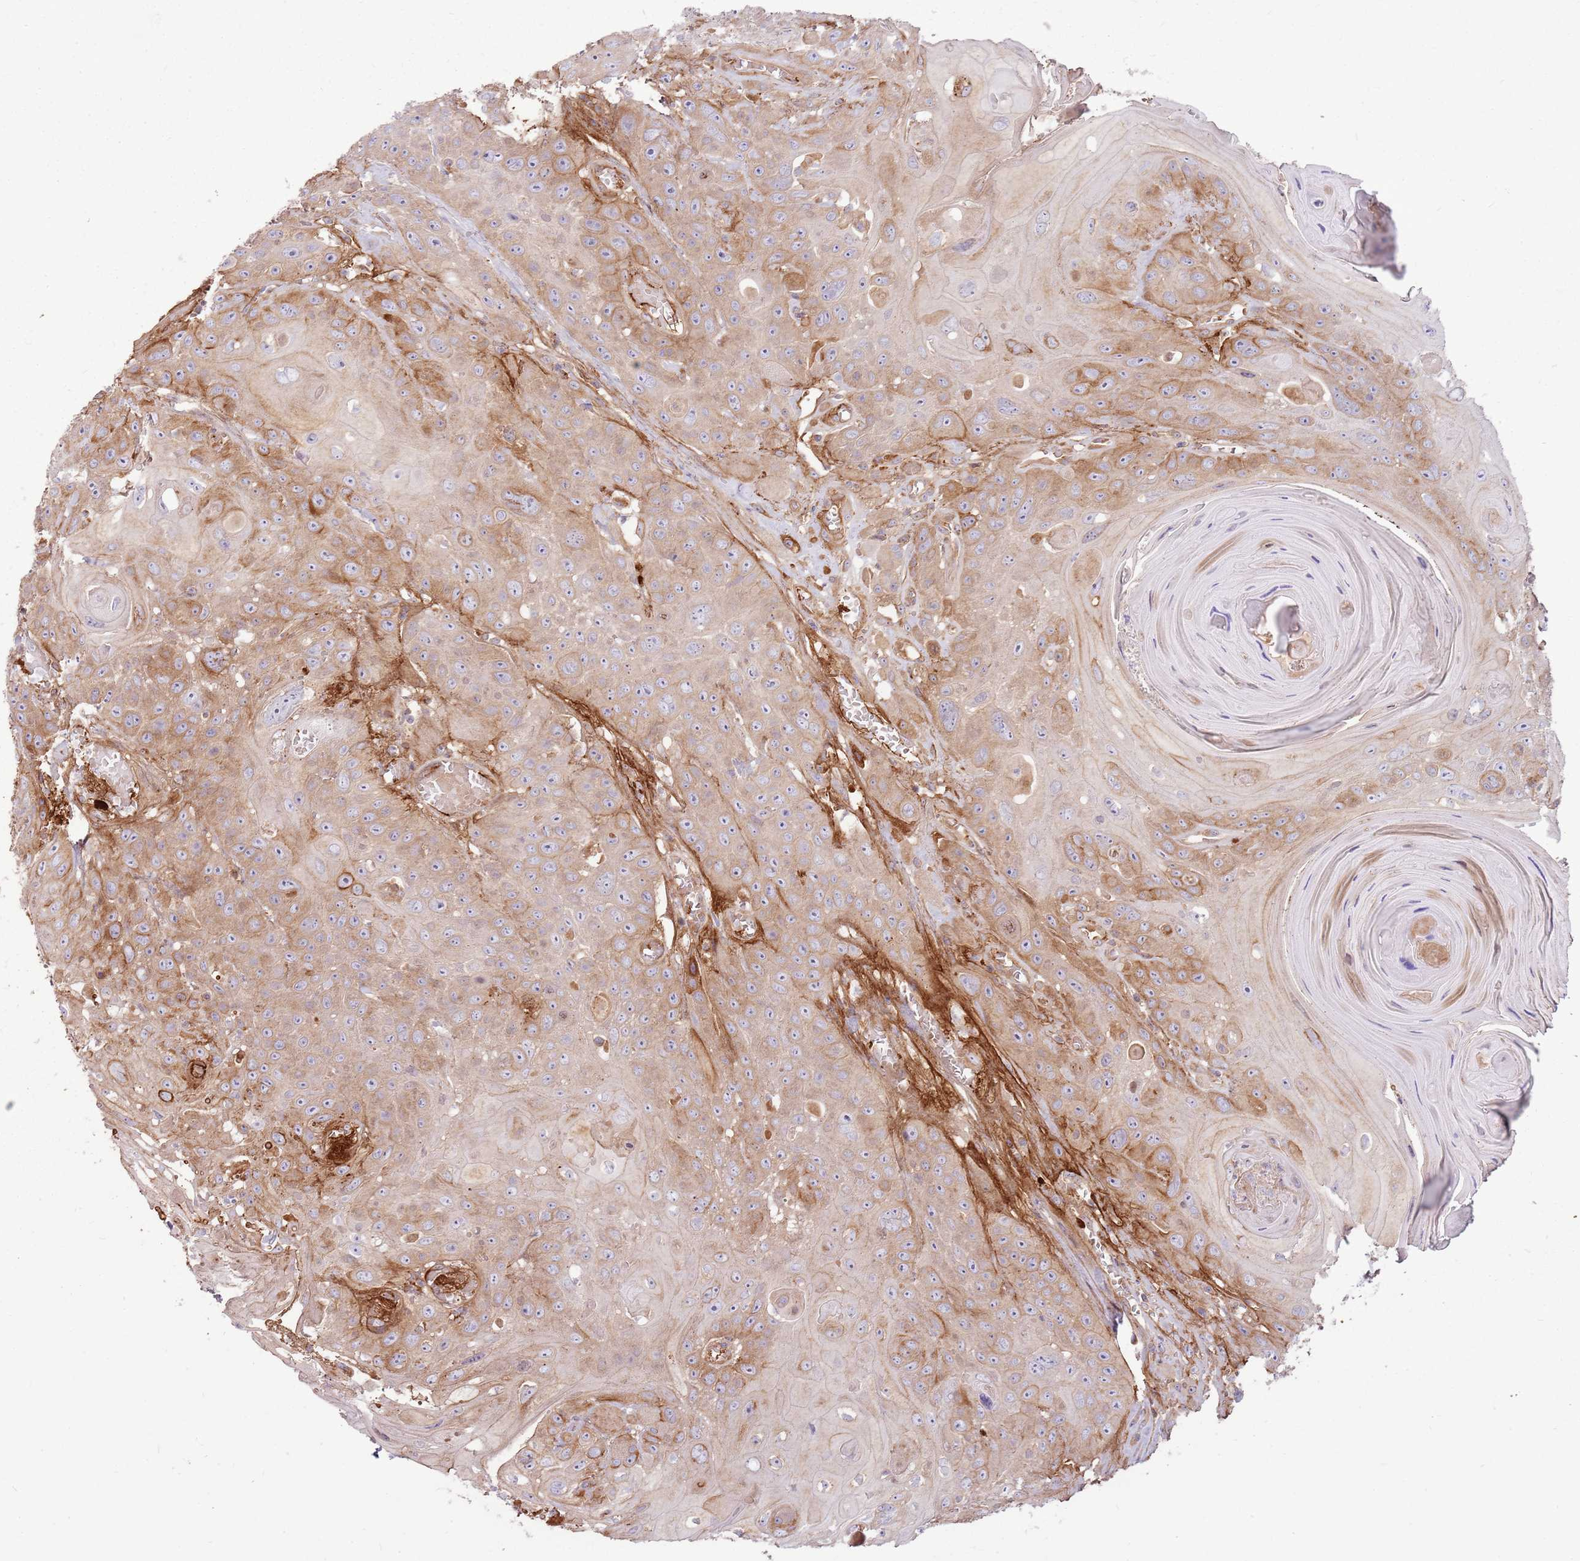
{"staining": {"intensity": "moderate", "quantity": "25%-75%", "location": "cytoplasmic/membranous"}, "tissue": "head and neck cancer", "cell_type": "Tumor cells", "image_type": "cancer", "snomed": [{"axis": "morphology", "description": "Squamous cell carcinoma, NOS"}, {"axis": "topography", "description": "Head-Neck"}], "caption": "Immunohistochemistry (IHC) (DAB (3,3'-diaminobenzidine)) staining of human head and neck cancer (squamous cell carcinoma) shows moderate cytoplasmic/membranous protein positivity in about 25%-75% of tumor cells.", "gene": "EMC1", "patient": {"sex": "female", "age": 59}}